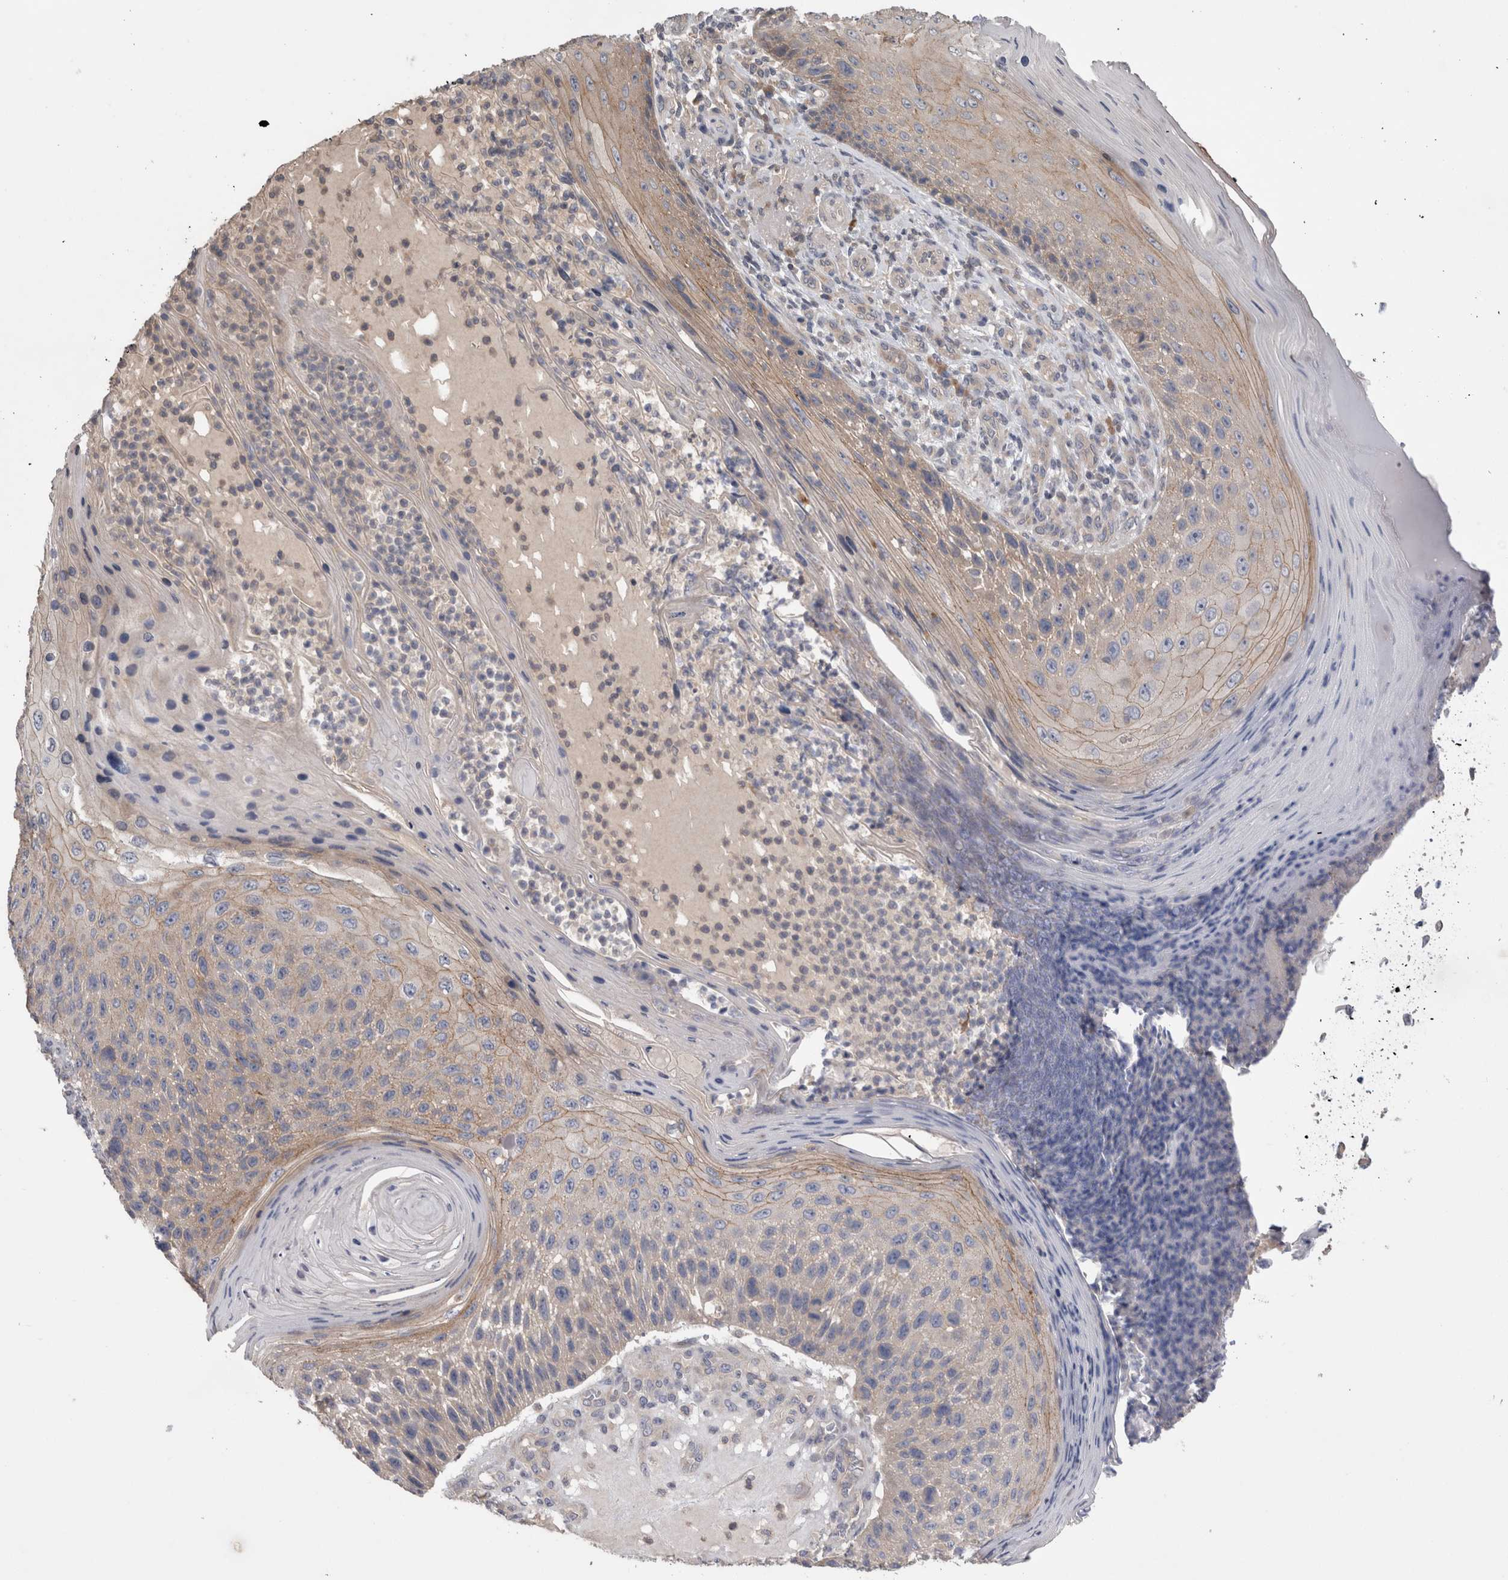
{"staining": {"intensity": "weak", "quantity": "<25%", "location": "cytoplasmic/membranous"}, "tissue": "skin cancer", "cell_type": "Tumor cells", "image_type": "cancer", "snomed": [{"axis": "morphology", "description": "Squamous cell carcinoma, NOS"}, {"axis": "topography", "description": "Skin"}], "caption": "The photomicrograph exhibits no staining of tumor cells in skin squamous cell carcinoma. Nuclei are stained in blue.", "gene": "OTOR", "patient": {"sex": "female", "age": 88}}